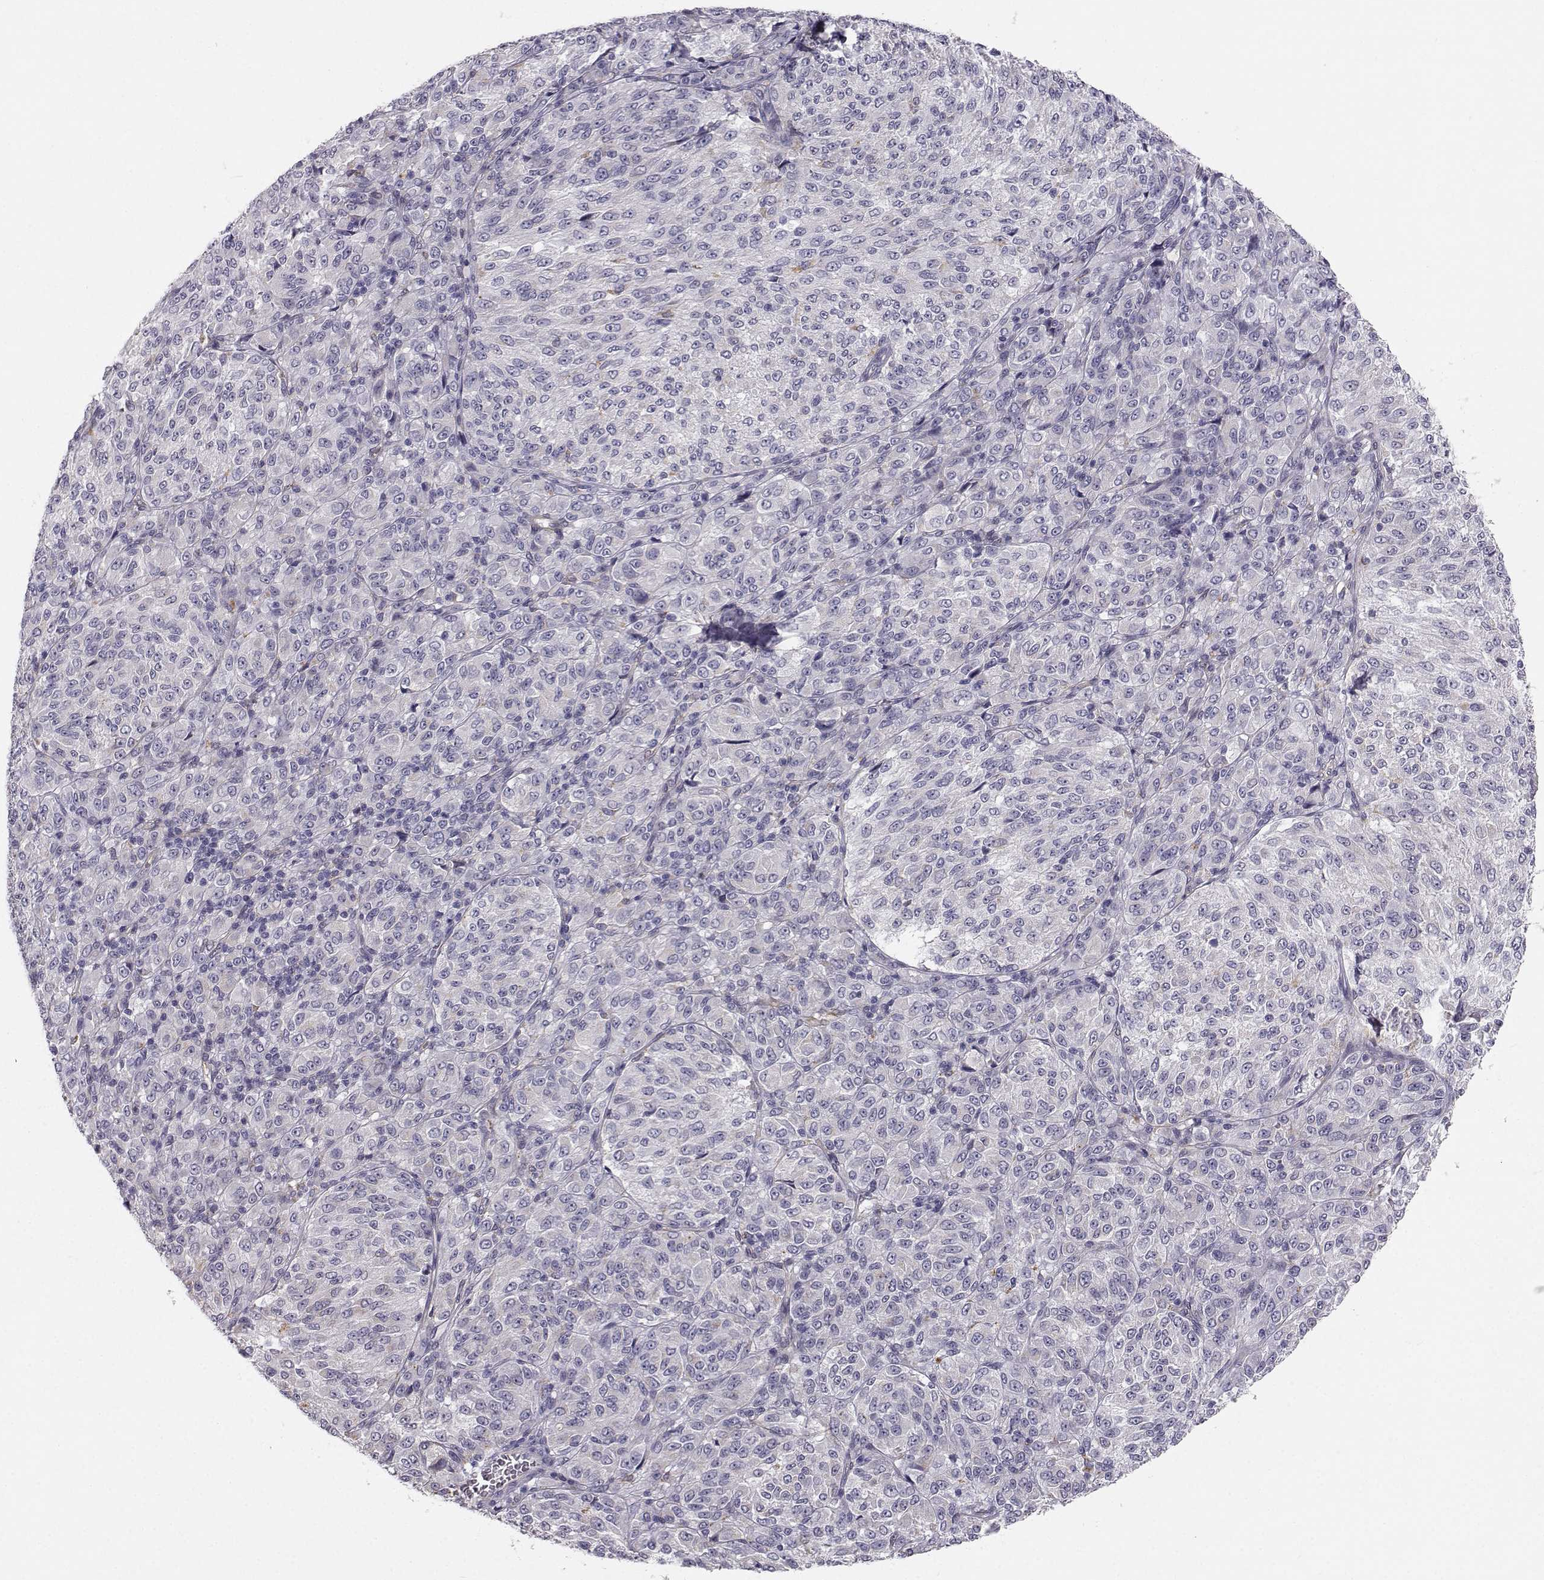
{"staining": {"intensity": "negative", "quantity": "none", "location": "none"}, "tissue": "melanoma", "cell_type": "Tumor cells", "image_type": "cancer", "snomed": [{"axis": "morphology", "description": "Malignant melanoma, Metastatic site"}, {"axis": "topography", "description": "Brain"}], "caption": "Human melanoma stained for a protein using immunohistochemistry demonstrates no expression in tumor cells.", "gene": "PGM5", "patient": {"sex": "female", "age": 56}}